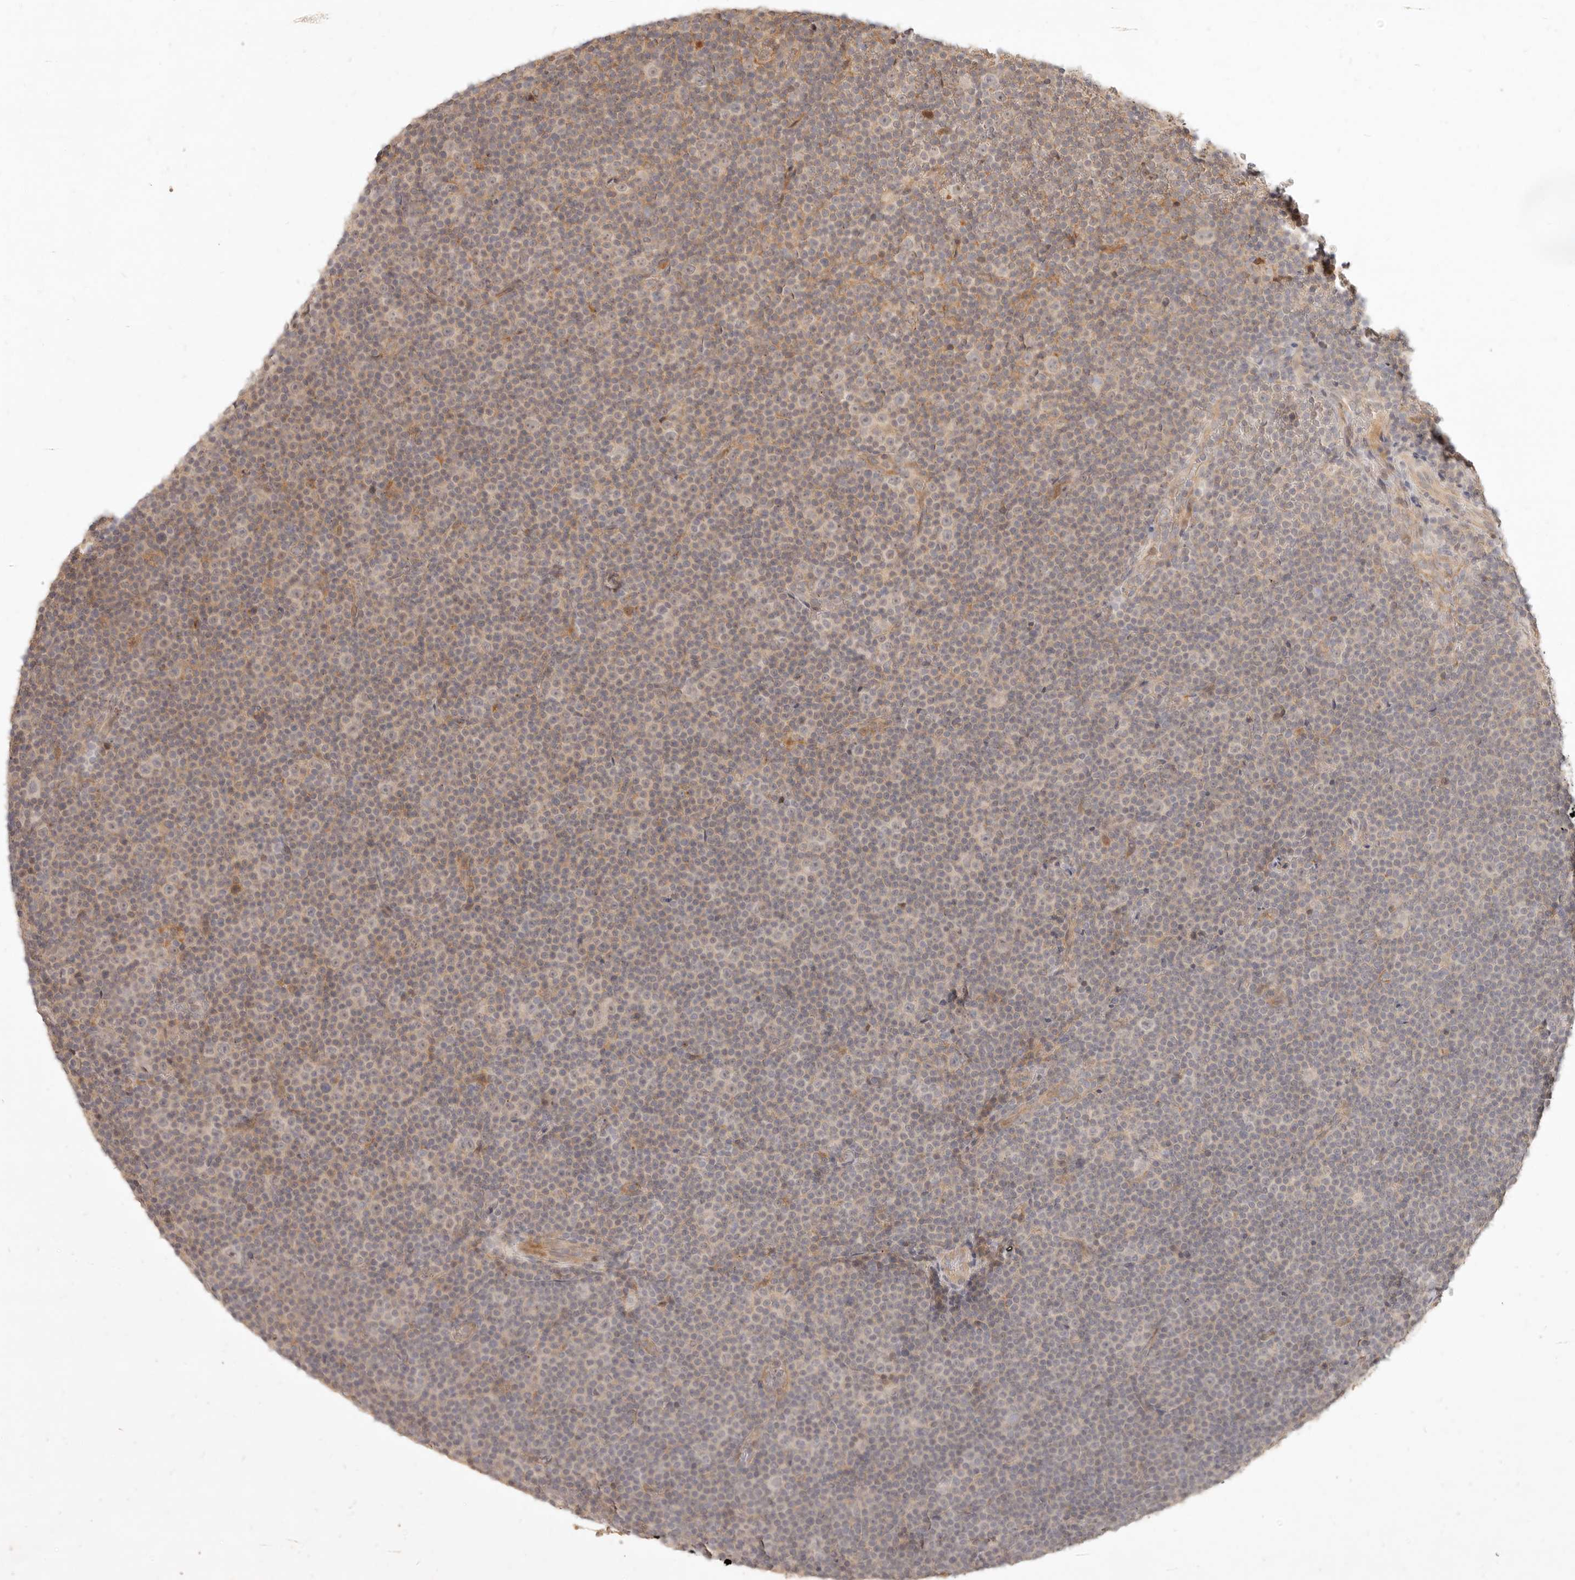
{"staining": {"intensity": "weak", "quantity": "<25%", "location": "cytoplasmic/membranous"}, "tissue": "lymphoma", "cell_type": "Tumor cells", "image_type": "cancer", "snomed": [{"axis": "morphology", "description": "Malignant lymphoma, non-Hodgkin's type, Low grade"}, {"axis": "topography", "description": "Lymph node"}], "caption": "Histopathology image shows no protein positivity in tumor cells of lymphoma tissue.", "gene": "UBXN11", "patient": {"sex": "female", "age": 67}}